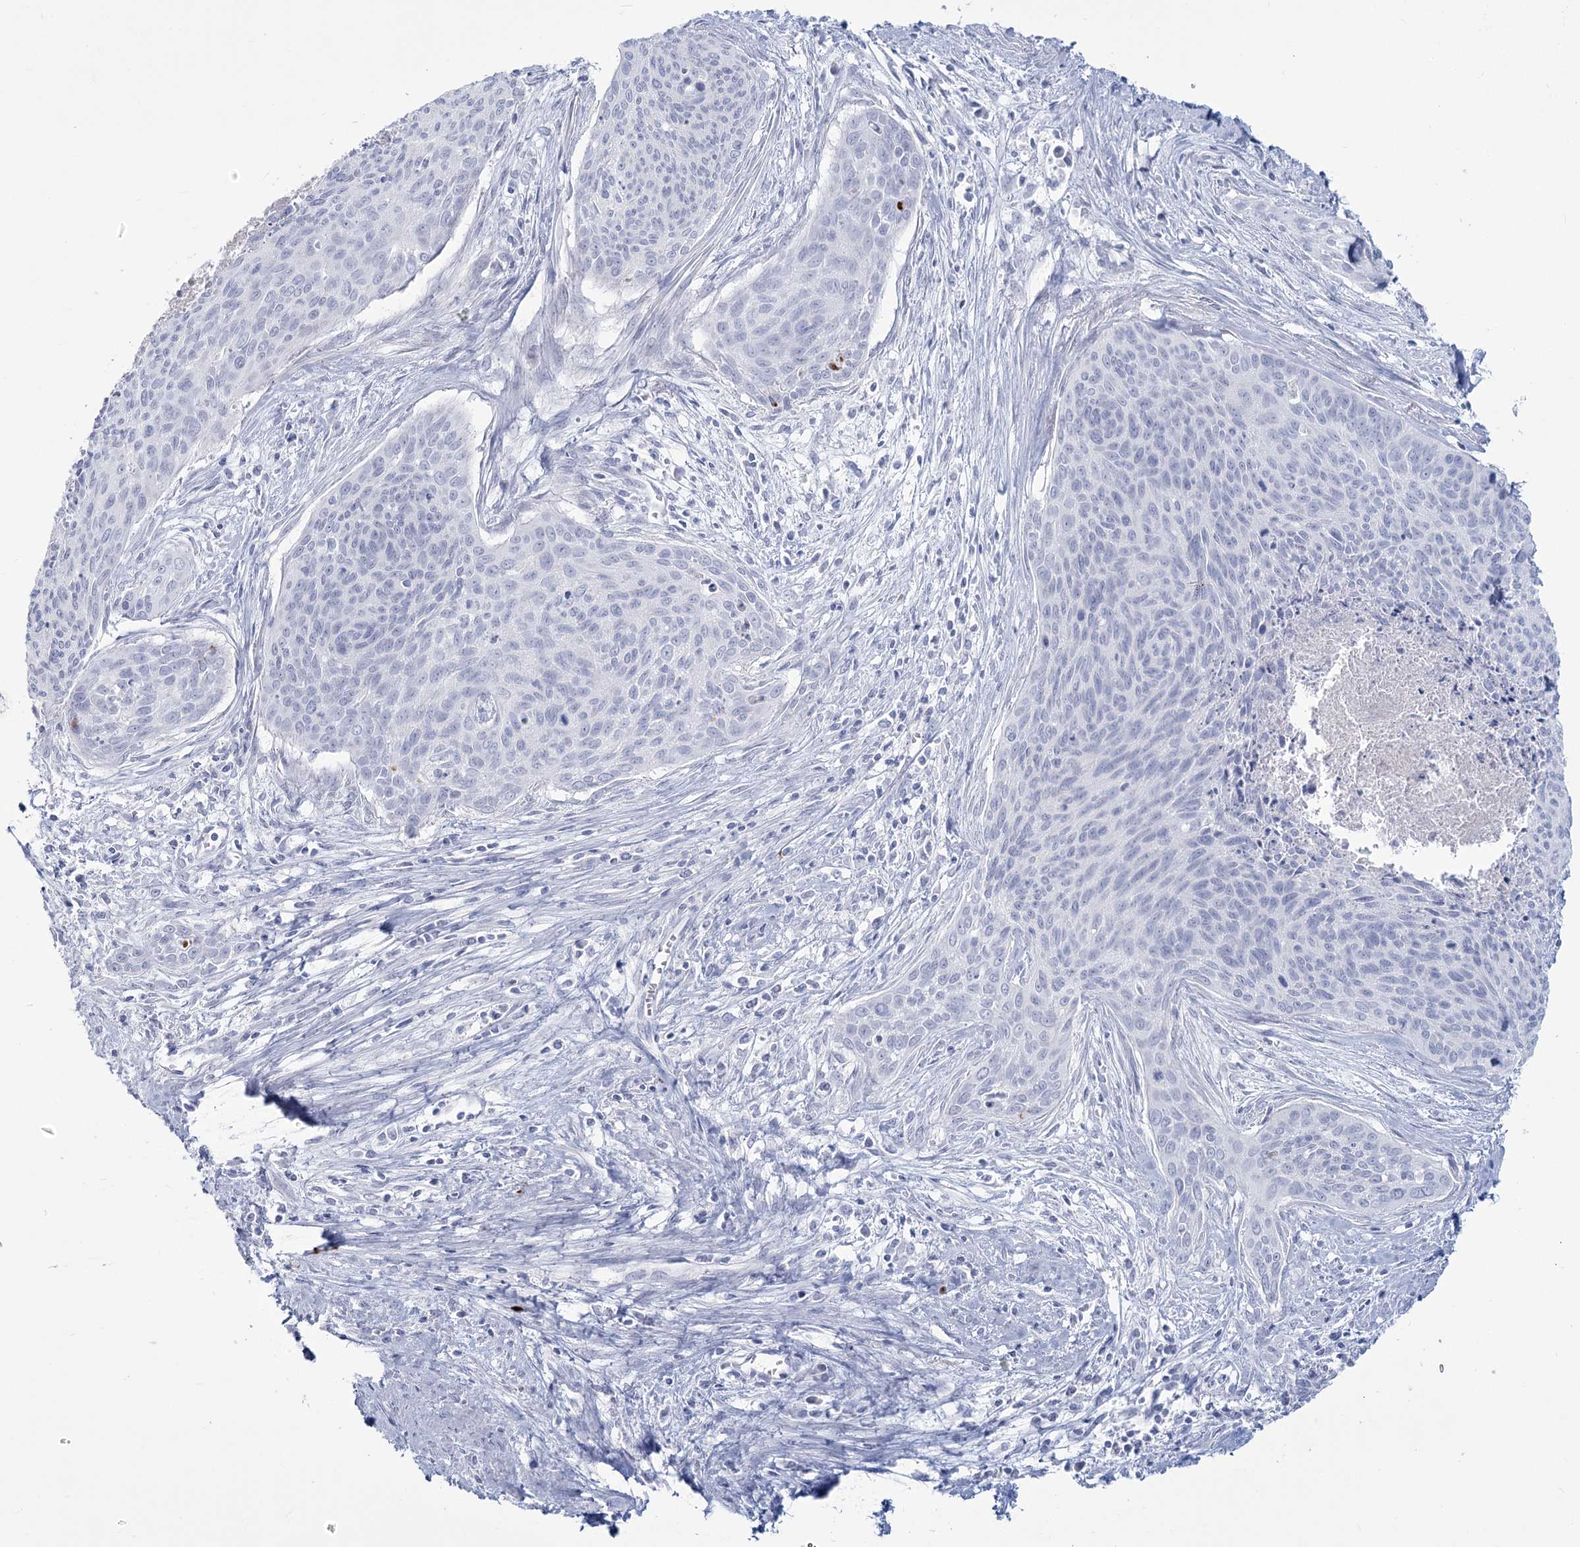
{"staining": {"intensity": "negative", "quantity": "none", "location": "none"}, "tissue": "cervical cancer", "cell_type": "Tumor cells", "image_type": "cancer", "snomed": [{"axis": "morphology", "description": "Squamous cell carcinoma, NOS"}, {"axis": "topography", "description": "Cervix"}], "caption": "This is a micrograph of IHC staining of cervical squamous cell carcinoma, which shows no expression in tumor cells.", "gene": "SLC6A19", "patient": {"sex": "female", "age": 55}}